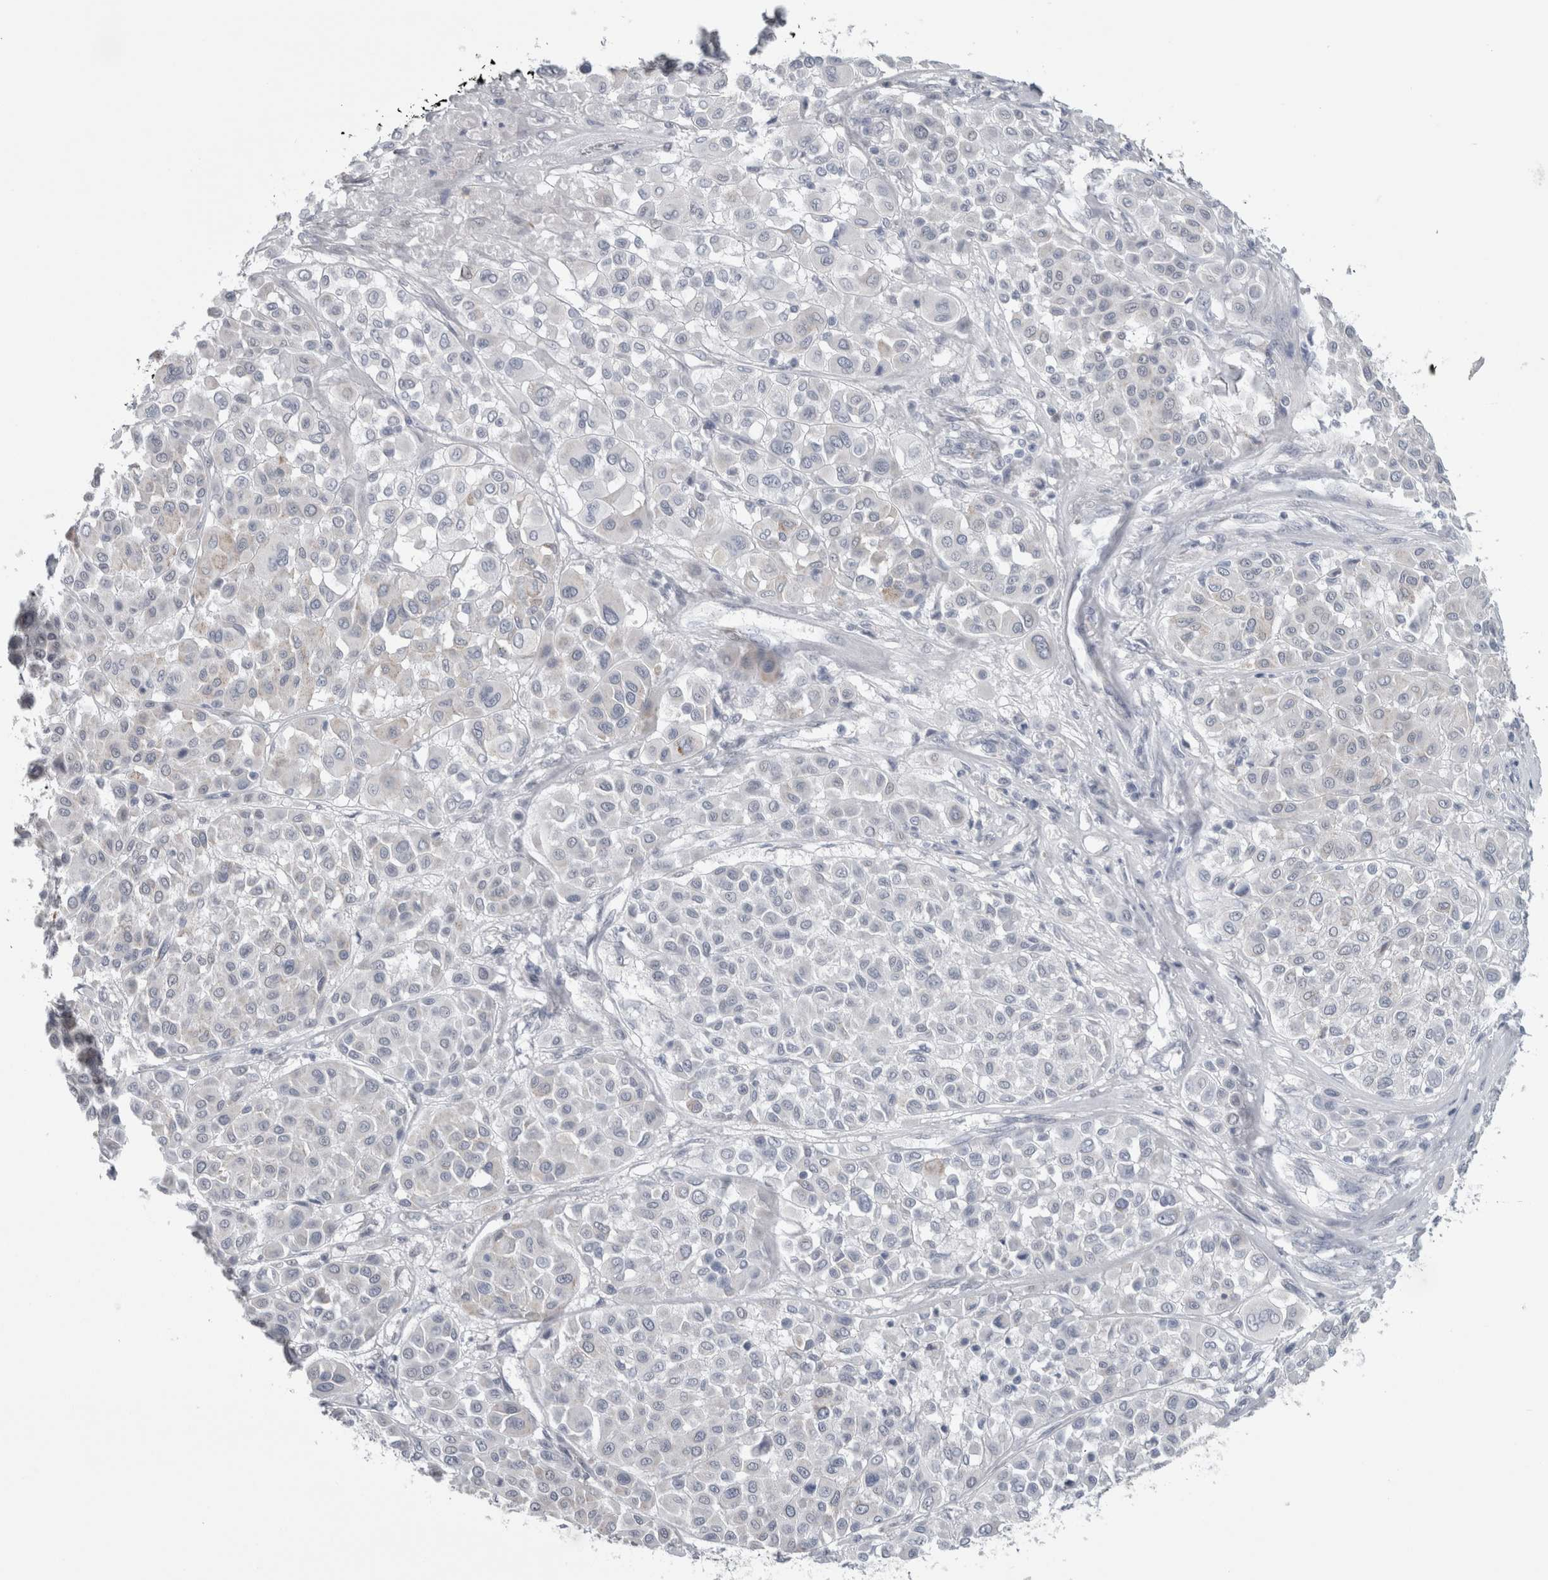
{"staining": {"intensity": "negative", "quantity": "none", "location": "none"}, "tissue": "melanoma", "cell_type": "Tumor cells", "image_type": "cancer", "snomed": [{"axis": "morphology", "description": "Malignant melanoma, Metastatic site"}, {"axis": "topography", "description": "Soft tissue"}], "caption": "IHC of human malignant melanoma (metastatic site) exhibits no staining in tumor cells. (Immunohistochemistry, brightfield microscopy, high magnification).", "gene": "PLIN1", "patient": {"sex": "male", "age": 41}}